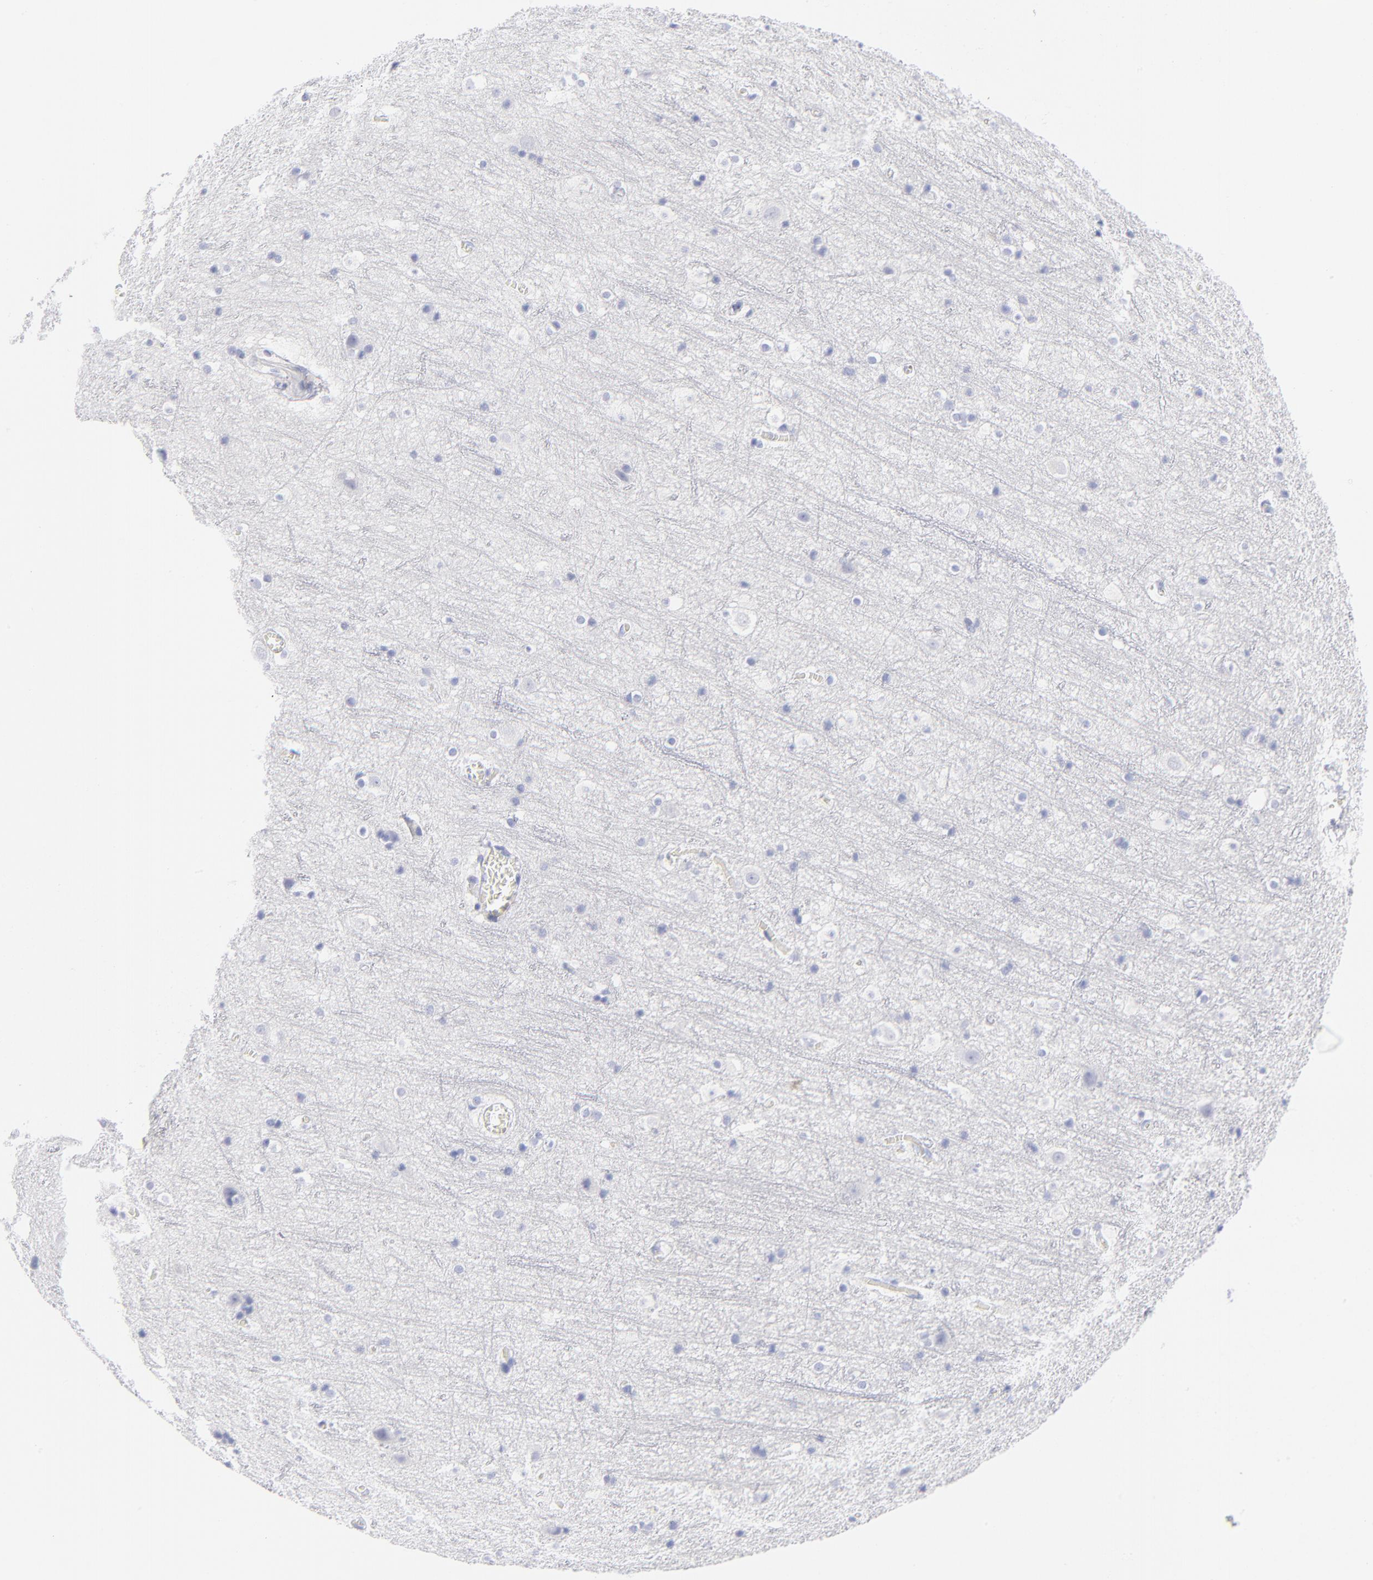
{"staining": {"intensity": "negative", "quantity": "none", "location": "none"}, "tissue": "cerebral cortex", "cell_type": "Endothelial cells", "image_type": "normal", "snomed": [{"axis": "morphology", "description": "Normal tissue, NOS"}, {"axis": "topography", "description": "Cerebral cortex"}], "caption": "Endothelial cells show no significant staining in normal cerebral cortex.", "gene": "CCNB1", "patient": {"sex": "male", "age": 45}}